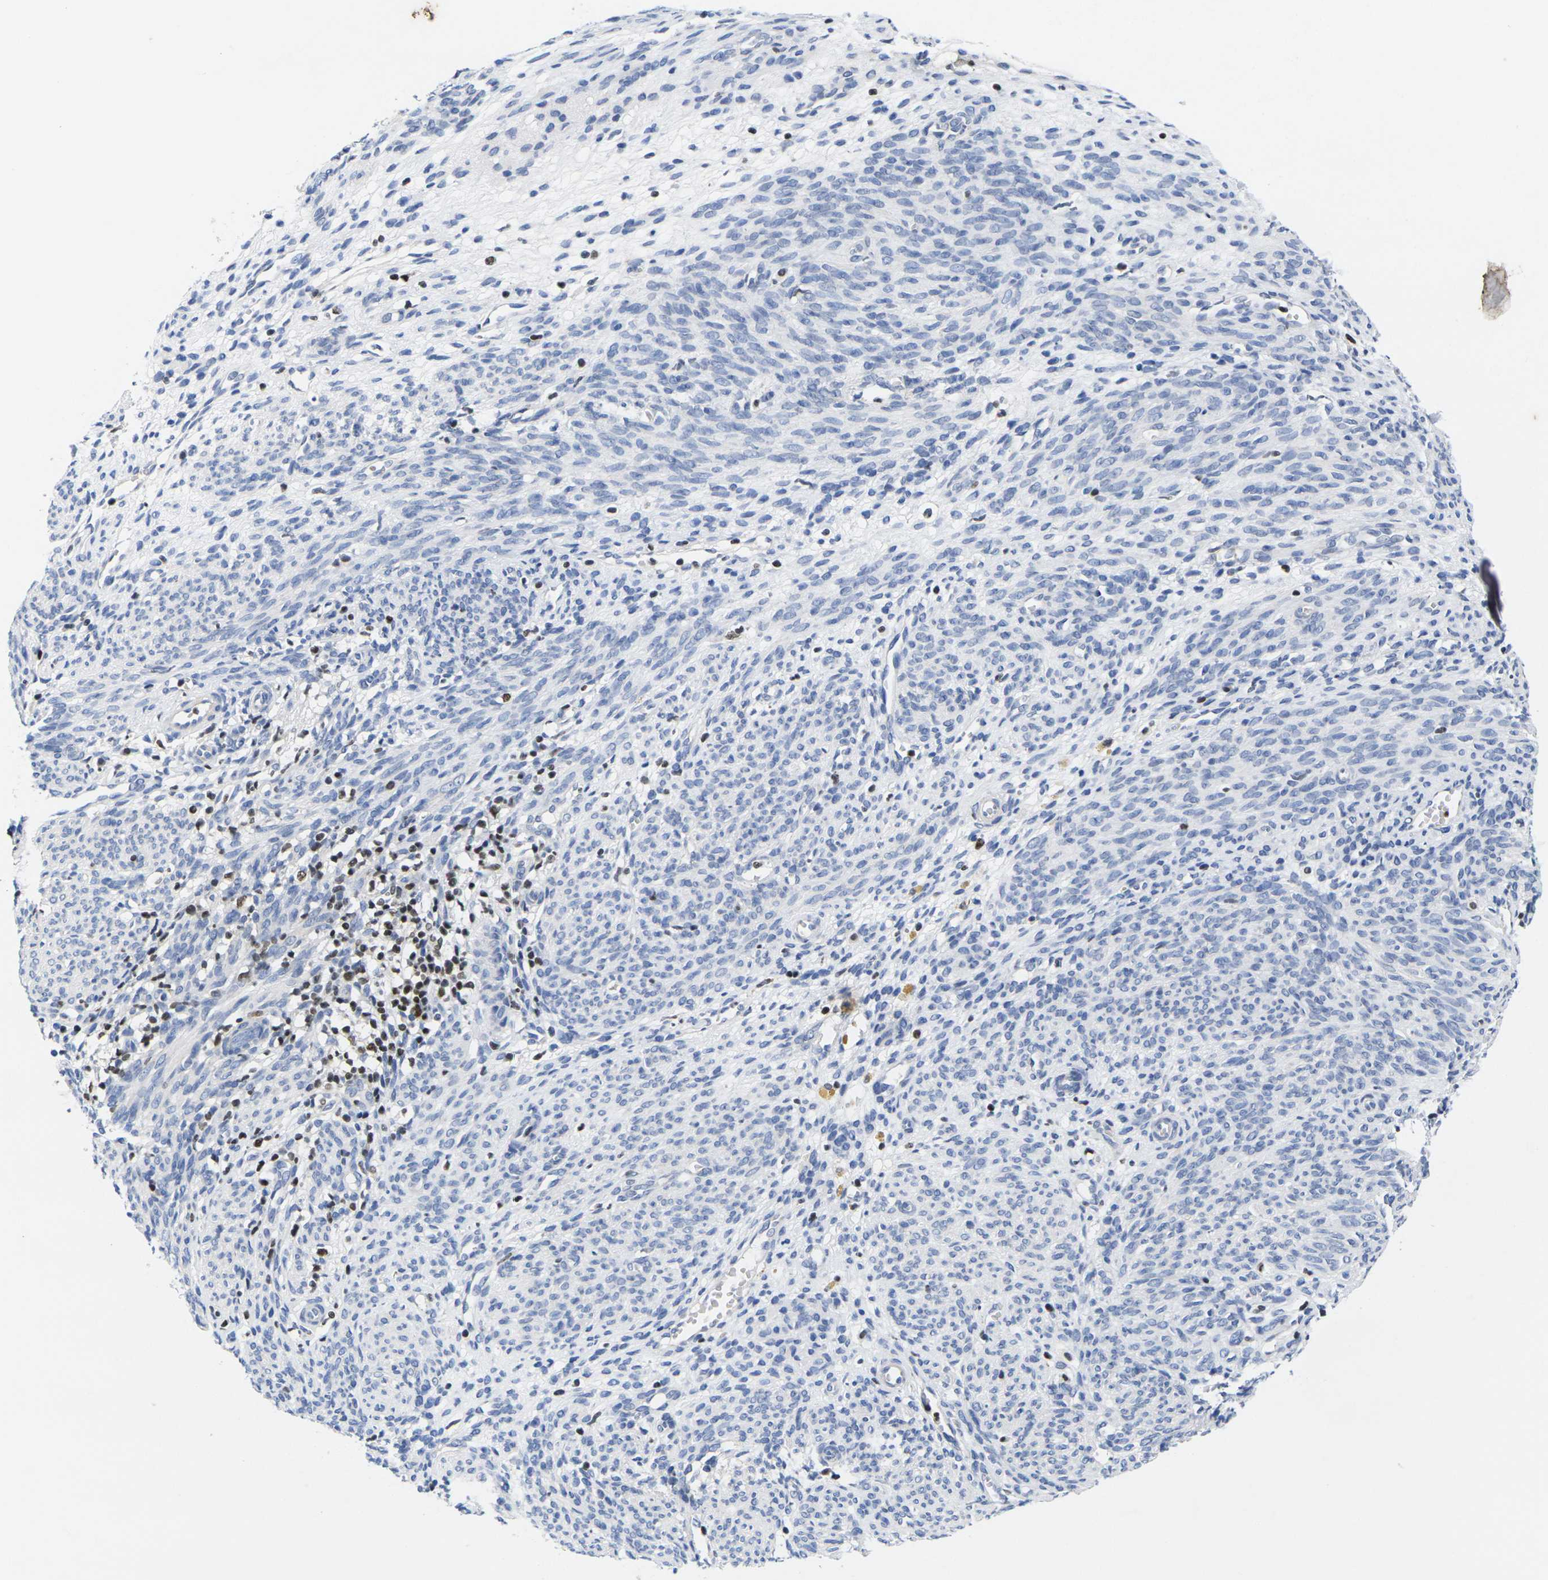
{"staining": {"intensity": "negative", "quantity": "none", "location": "none"}, "tissue": "endometrium", "cell_type": "Cells in endometrial stroma", "image_type": "normal", "snomed": [{"axis": "morphology", "description": "Normal tissue, NOS"}, {"axis": "morphology", "description": "Adenocarcinoma, NOS"}, {"axis": "topography", "description": "Endometrium"}, {"axis": "topography", "description": "Ovary"}], "caption": "The histopathology image displays no significant positivity in cells in endometrial stroma of endometrium.", "gene": "IKZF1", "patient": {"sex": "female", "age": 68}}